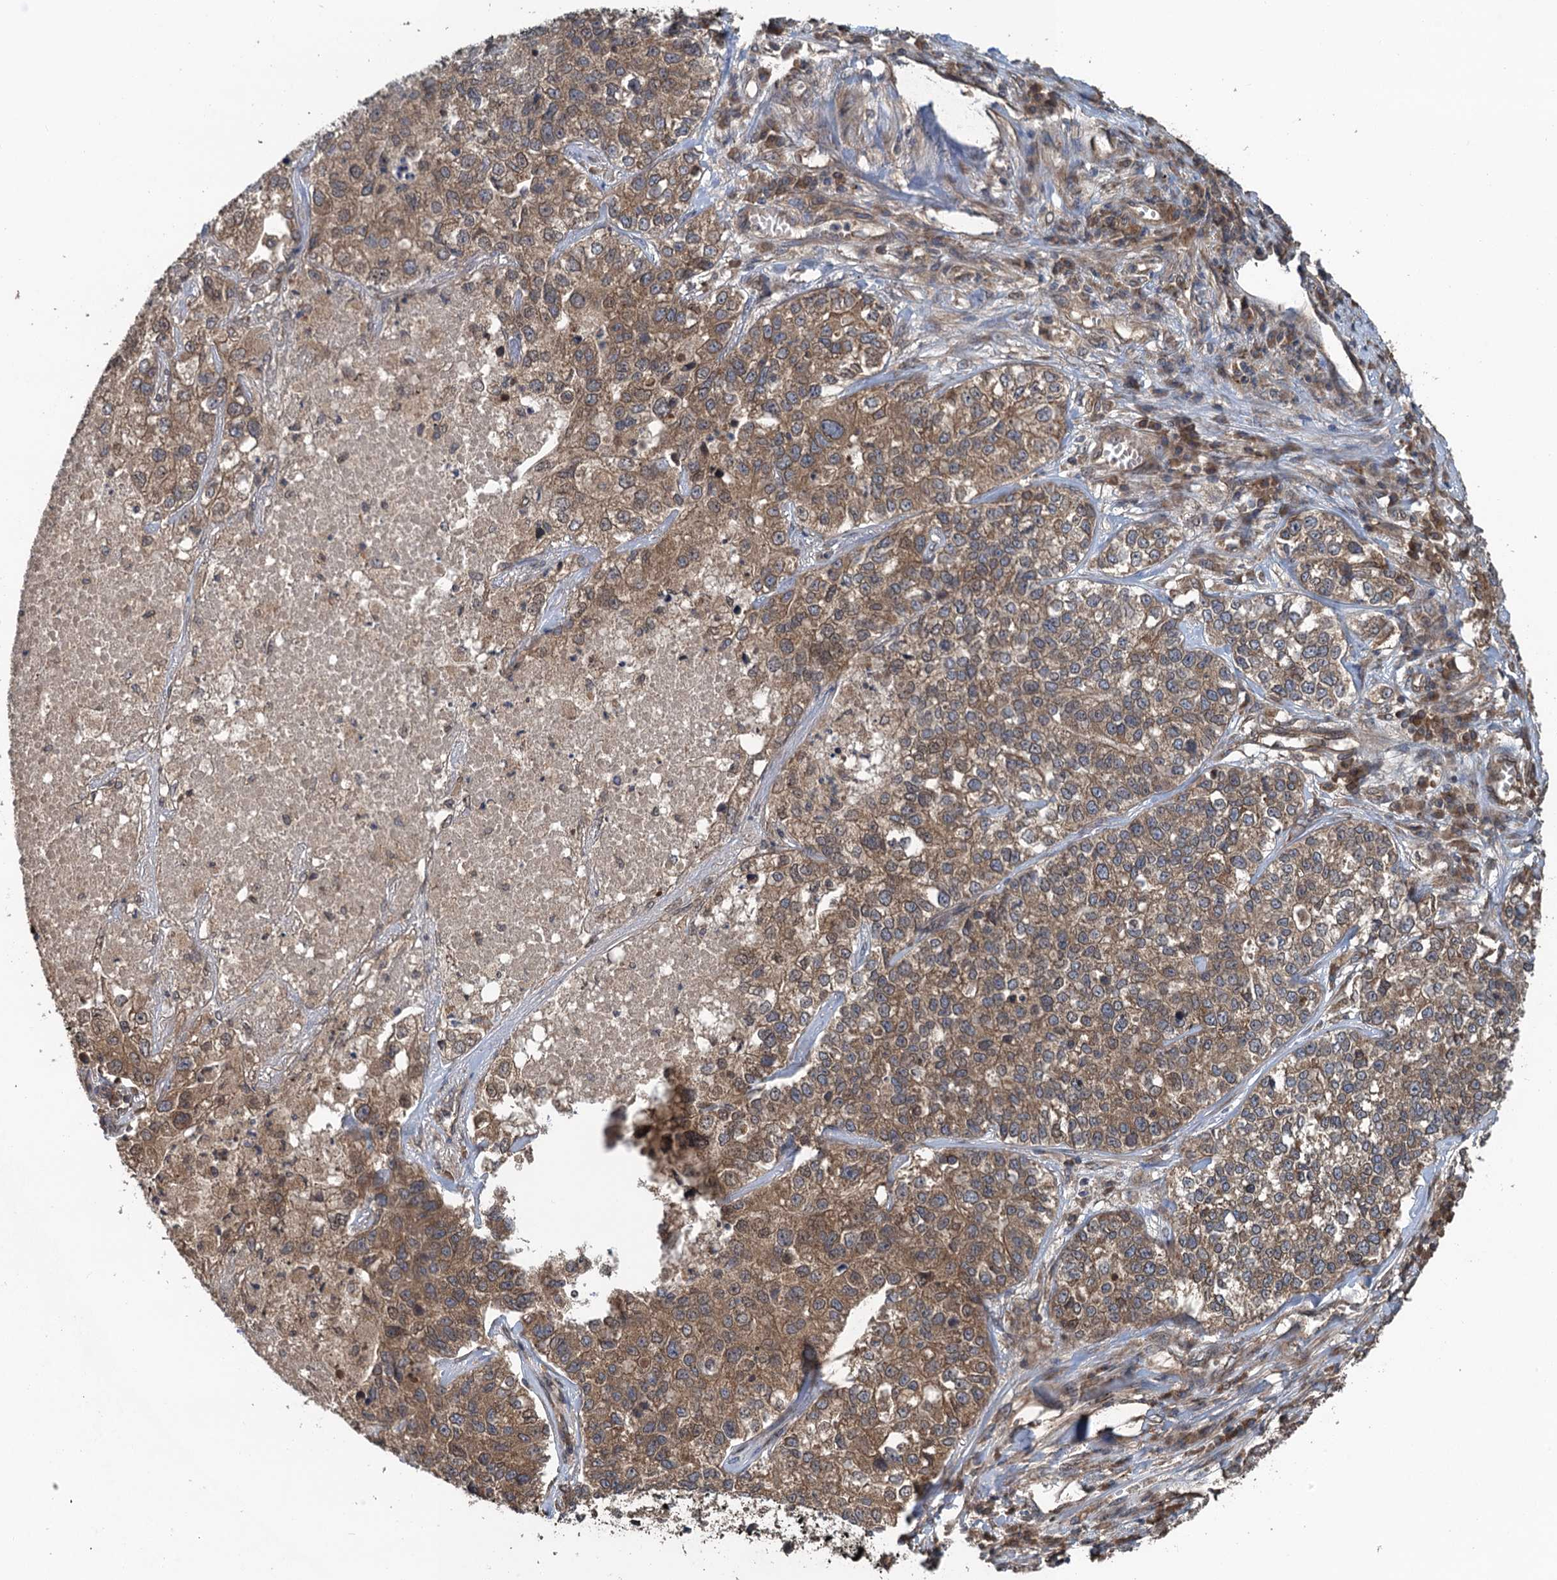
{"staining": {"intensity": "moderate", "quantity": ">75%", "location": "cytoplasmic/membranous,nuclear"}, "tissue": "lung cancer", "cell_type": "Tumor cells", "image_type": "cancer", "snomed": [{"axis": "morphology", "description": "Adenocarcinoma, NOS"}, {"axis": "topography", "description": "Lung"}], "caption": "This image shows immunohistochemistry staining of lung cancer (adenocarcinoma), with medium moderate cytoplasmic/membranous and nuclear staining in about >75% of tumor cells.", "gene": "GLE1", "patient": {"sex": "male", "age": 49}}